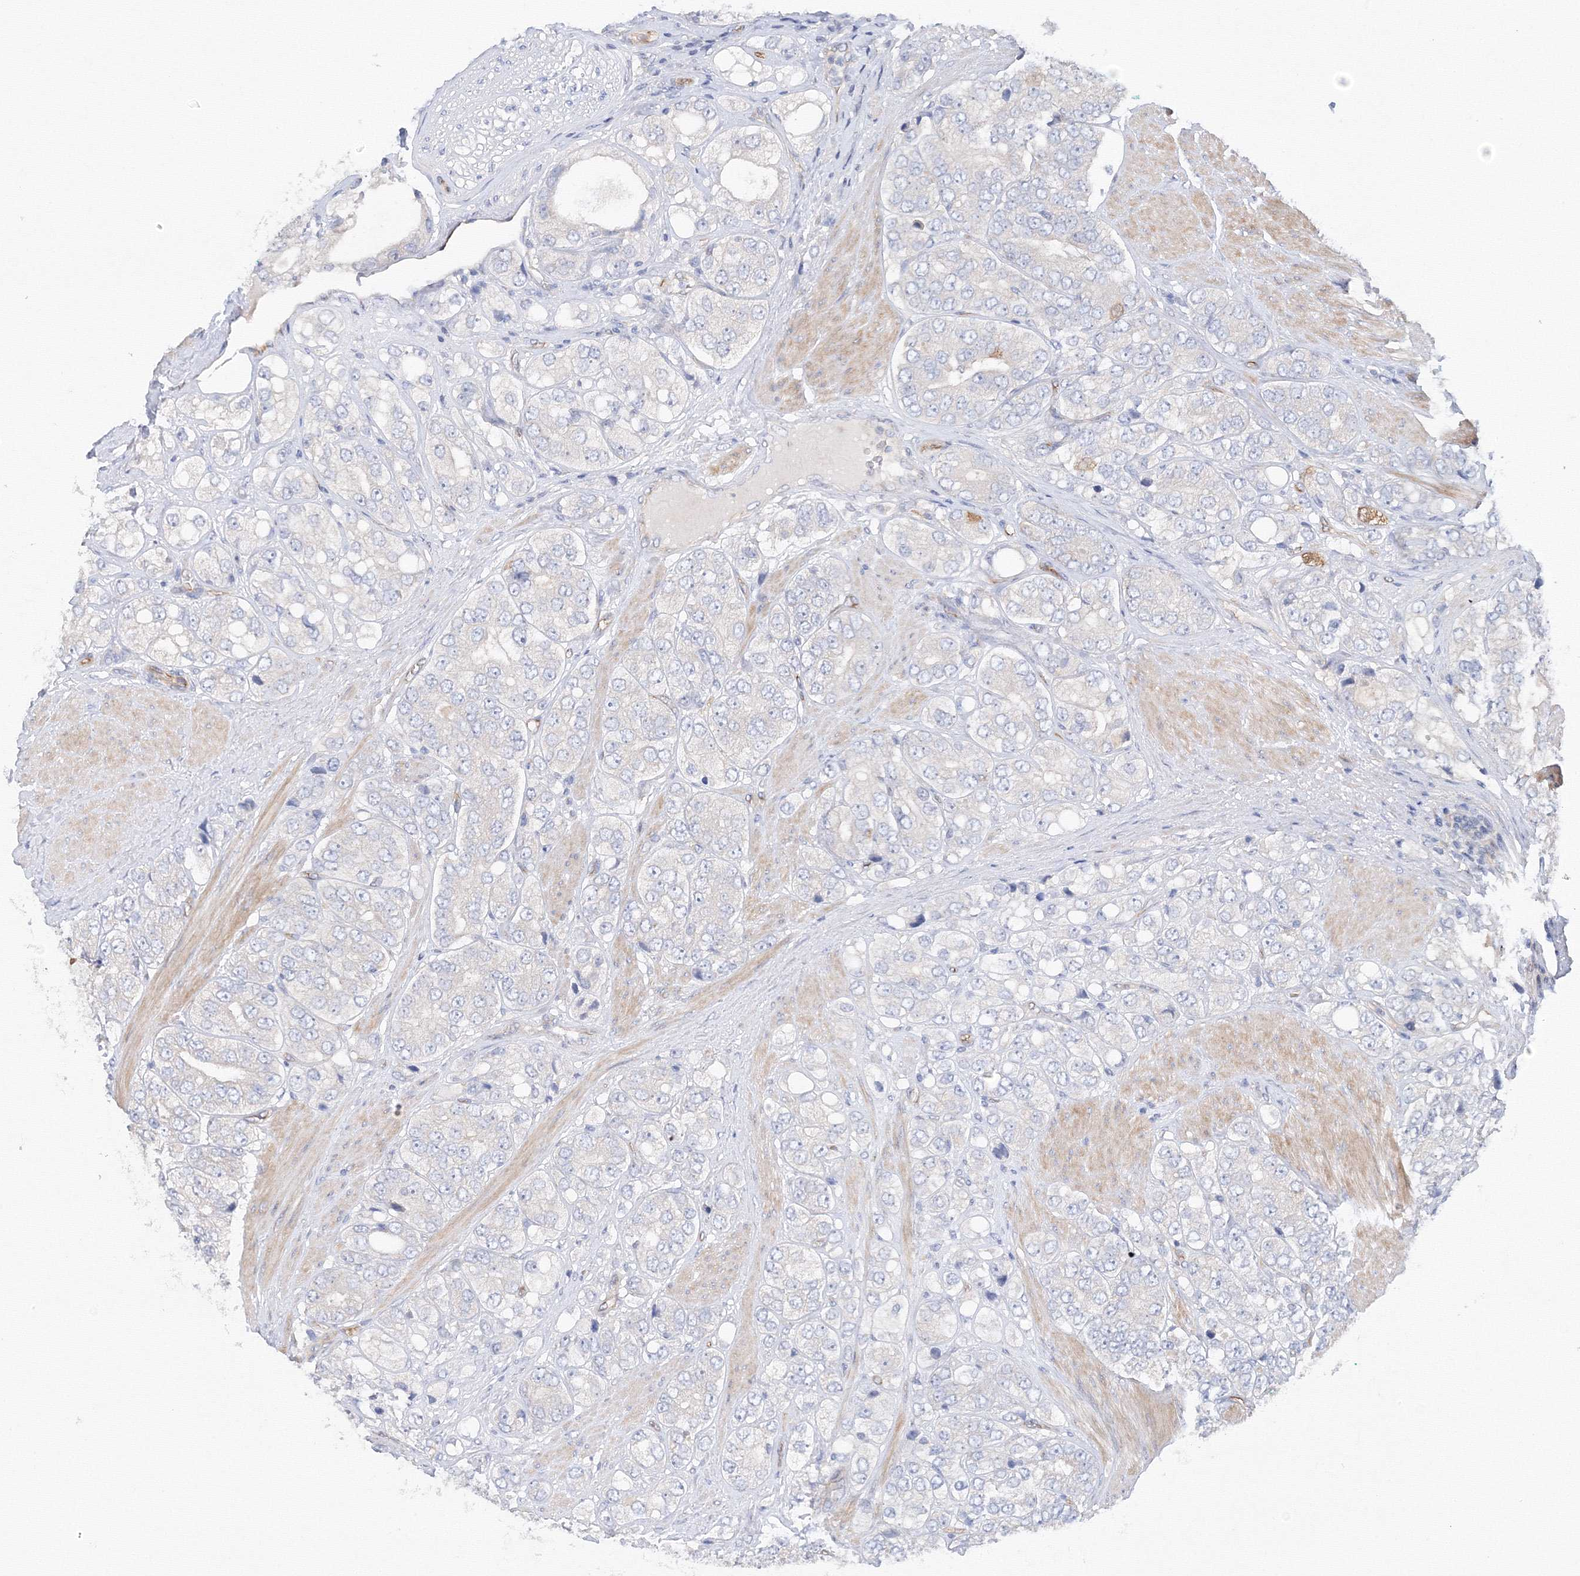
{"staining": {"intensity": "negative", "quantity": "none", "location": "none"}, "tissue": "prostate cancer", "cell_type": "Tumor cells", "image_type": "cancer", "snomed": [{"axis": "morphology", "description": "Adenocarcinoma, High grade"}, {"axis": "topography", "description": "Prostate"}], "caption": "DAB (3,3'-diaminobenzidine) immunohistochemical staining of adenocarcinoma (high-grade) (prostate) exhibits no significant staining in tumor cells.", "gene": "DIS3L2", "patient": {"sex": "male", "age": 50}}